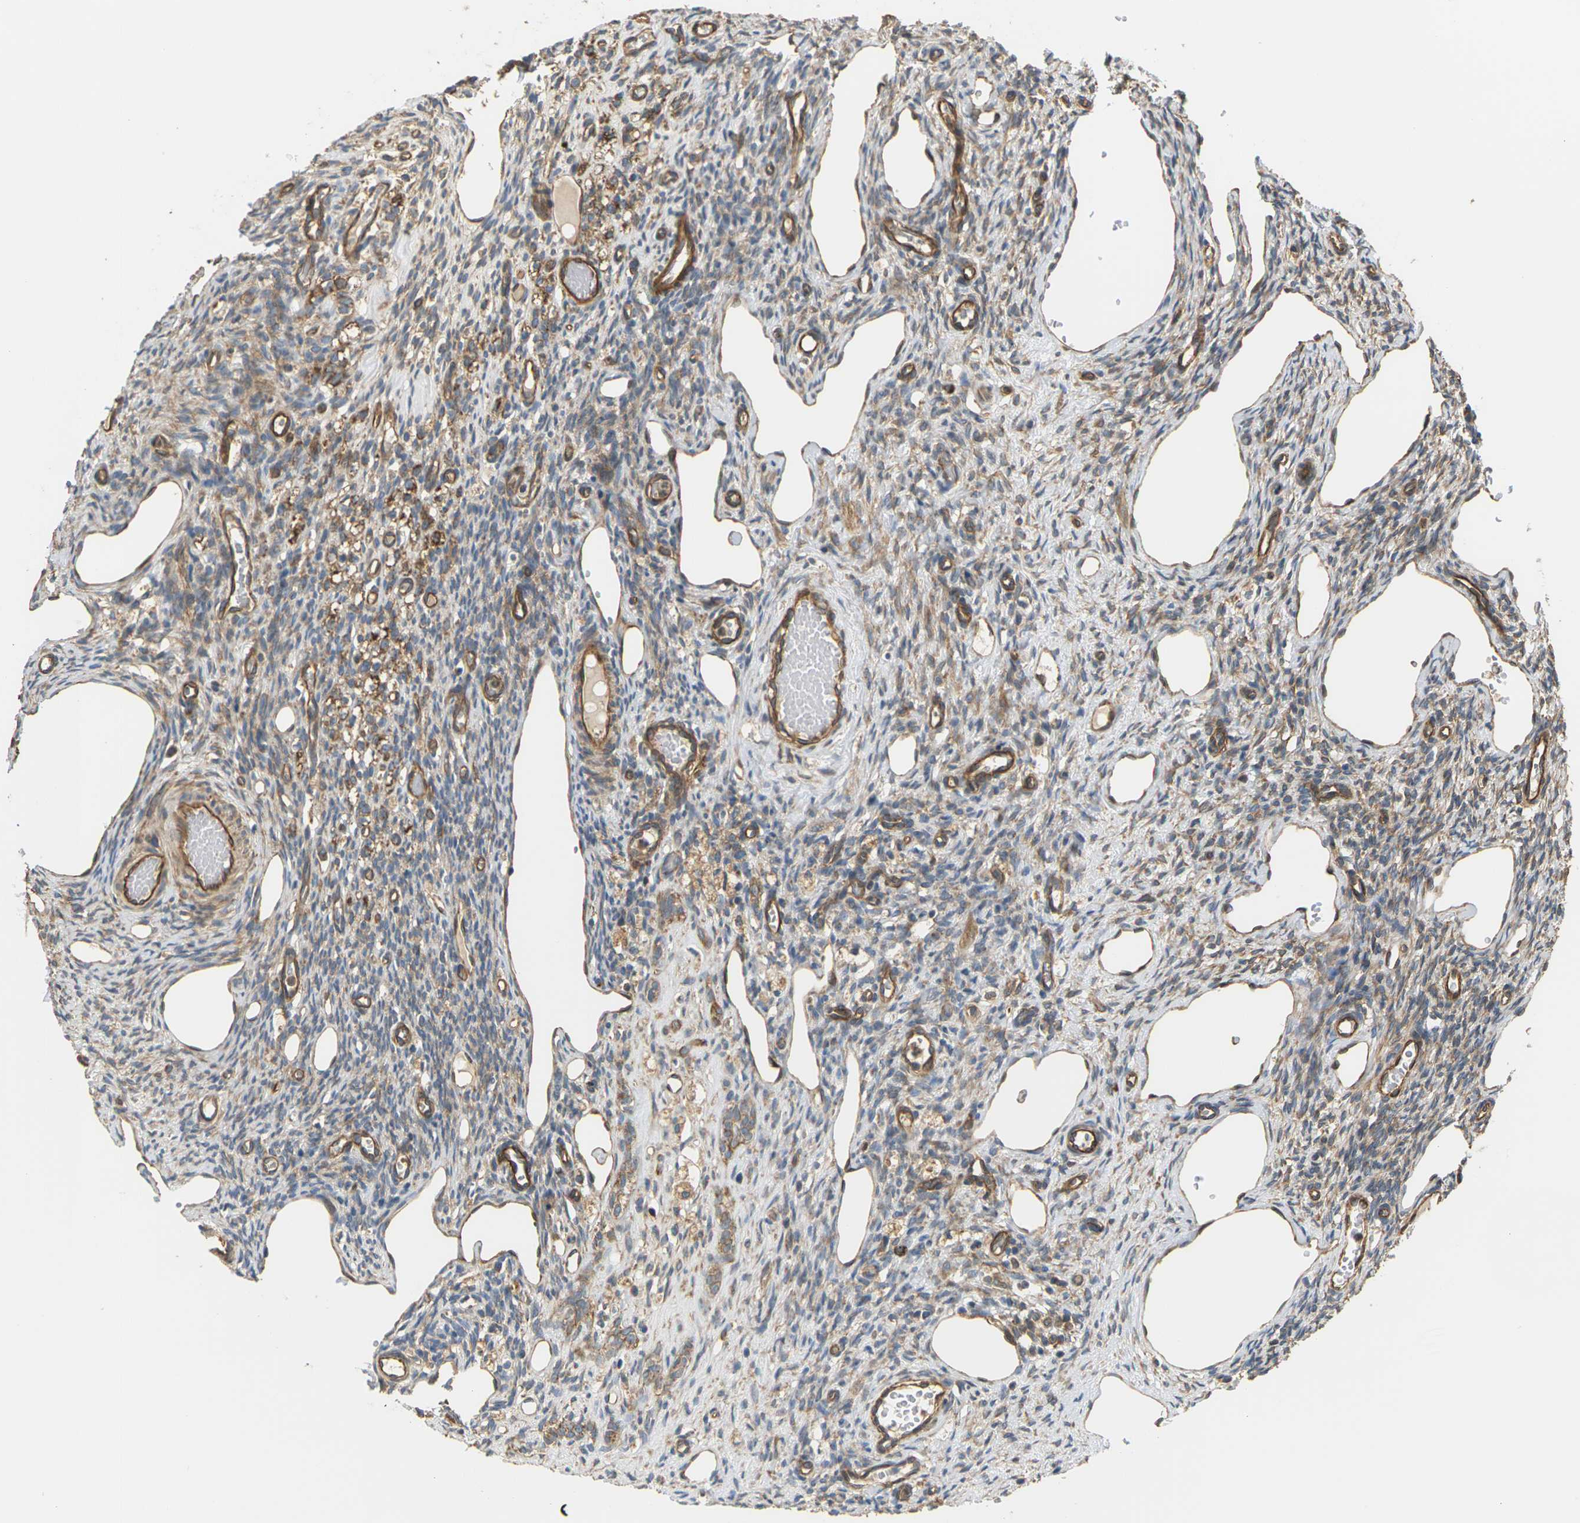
{"staining": {"intensity": "moderate", "quantity": ">75%", "location": "cytoplasmic/membranous"}, "tissue": "ovary", "cell_type": "Ovarian stroma cells", "image_type": "normal", "snomed": [{"axis": "morphology", "description": "Normal tissue, NOS"}, {"axis": "topography", "description": "Ovary"}], "caption": "Immunohistochemistry histopathology image of unremarkable ovary: ovary stained using IHC demonstrates medium levels of moderate protein expression localized specifically in the cytoplasmic/membranous of ovarian stroma cells, appearing as a cytoplasmic/membranous brown color.", "gene": "PCDHB4", "patient": {"sex": "female", "age": 33}}